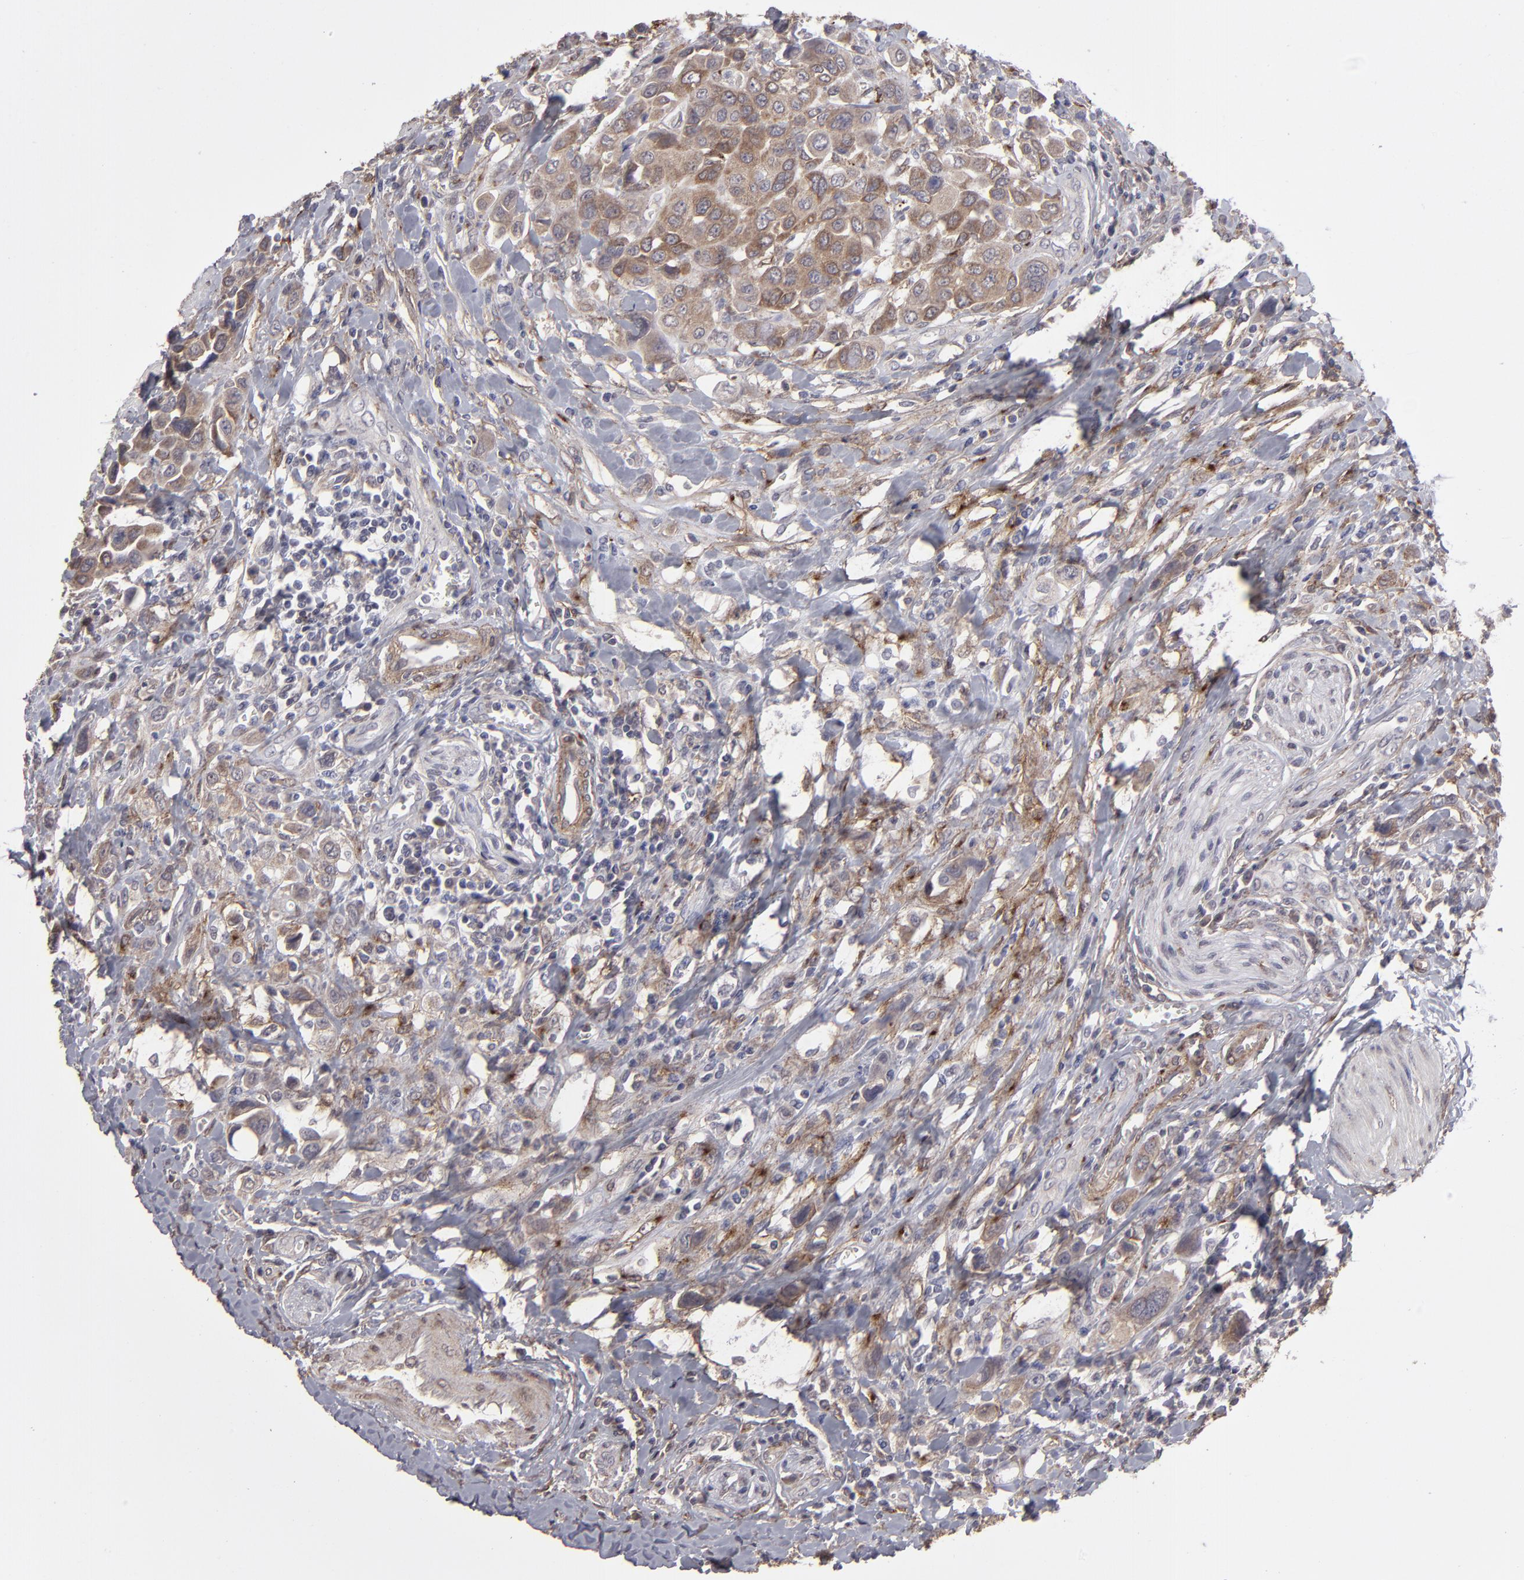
{"staining": {"intensity": "moderate", "quantity": ">75%", "location": "cytoplasmic/membranous"}, "tissue": "urothelial cancer", "cell_type": "Tumor cells", "image_type": "cancer", "snomed": [{"axis": "morphology", "description": "Urothelial carcinoma, High grade"}, {"axis": "topography", "description": "Urinary bladder"}], "caption": "Brown immunohistochemical staining in human urothelial carcinoma (high-grade) demonstrates moderate cytoplasmic/membranous expression in about >75% of tumor cells.", "gene": "ITGB5", "patient": {"sex": "male", "age": 50}}